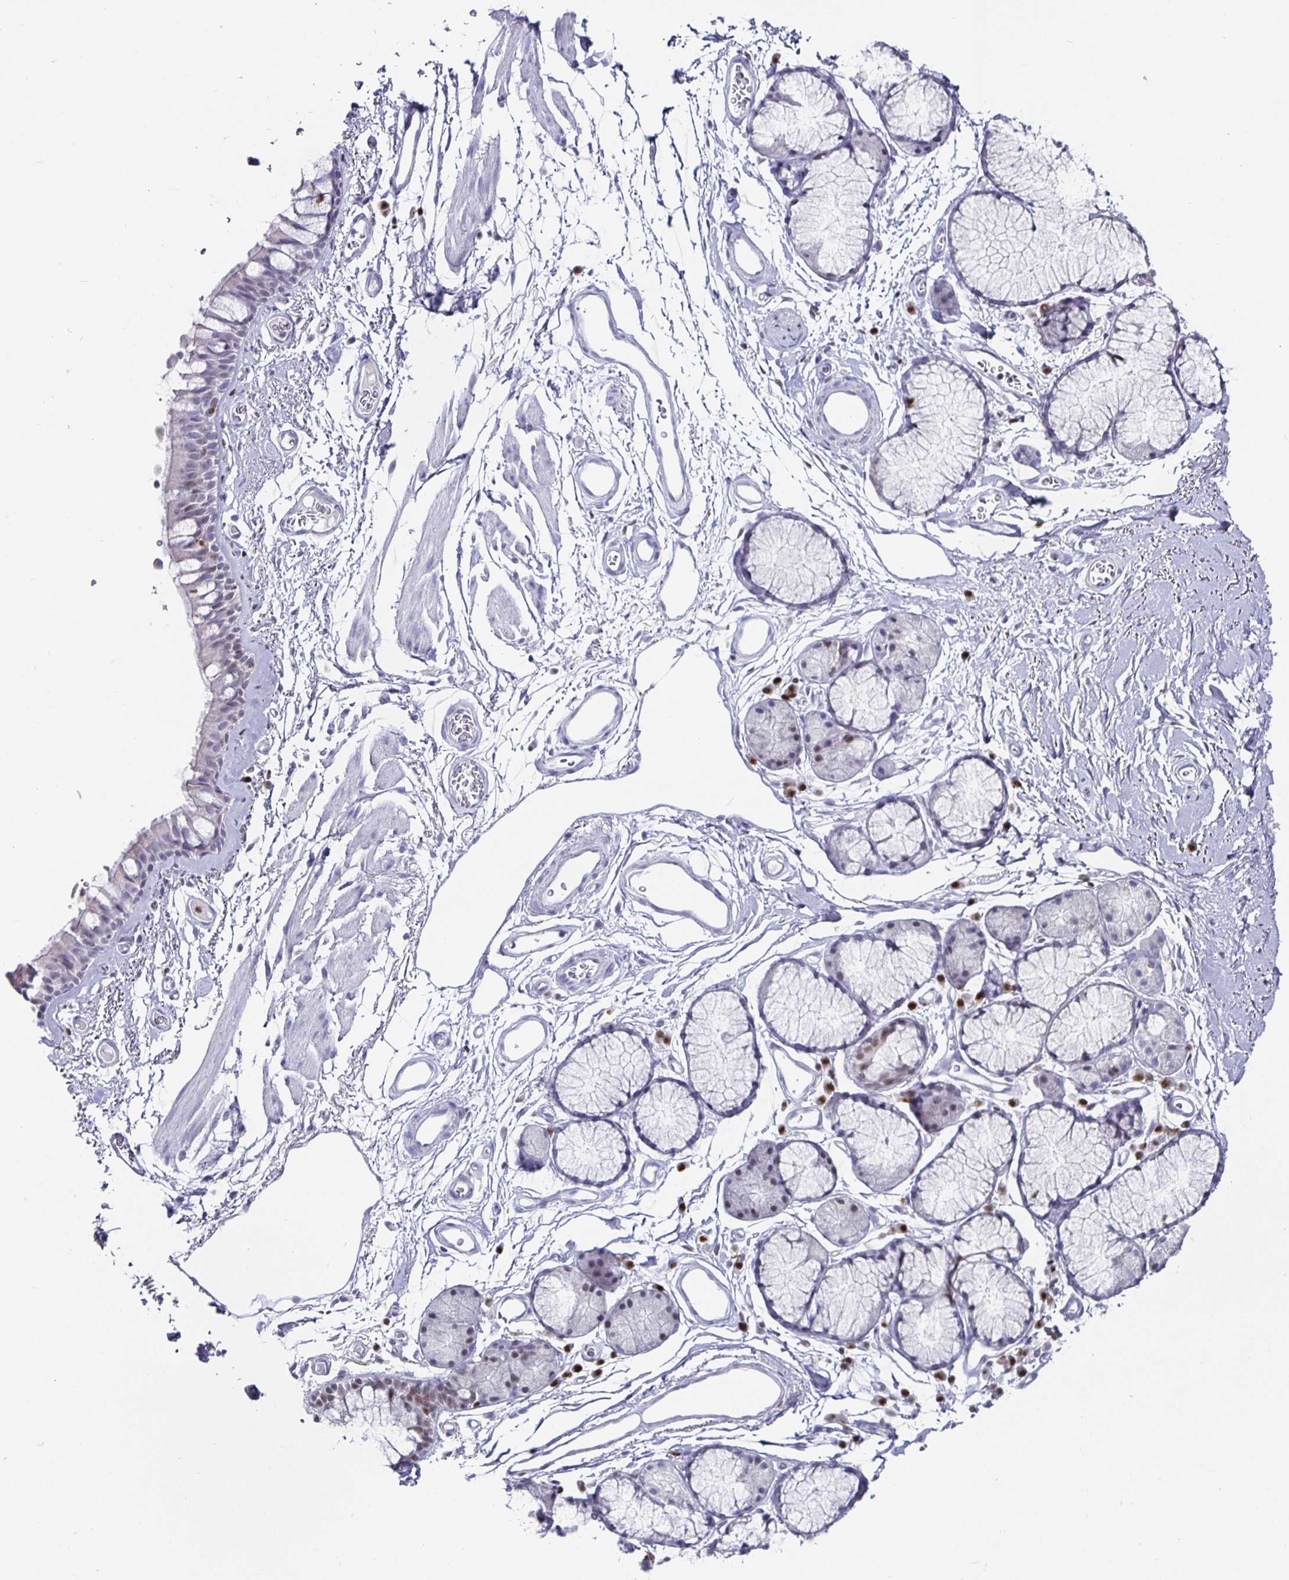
{"staining": {"intensity": "weak", "quantity": "<25%", "location": "nuclear"}, "tissue": "bronchus", "cell_type": "Respiratory epithelial cells", "image_type": "normal", "snomed": [{"axis": "morphology", "description": "Normal tissue, NOS"}, {"axis": "topography", "description": "Cartilage tissue"}, {"axis": "topography", "description": "Bronchus"}], "caption": "Immunohistochemical staining of benign bronchus demonstrates no significant positivity in respiratory epithelial cells.", "gene": "RUNX2", "patient": {"sex": "female", "age": 79}}